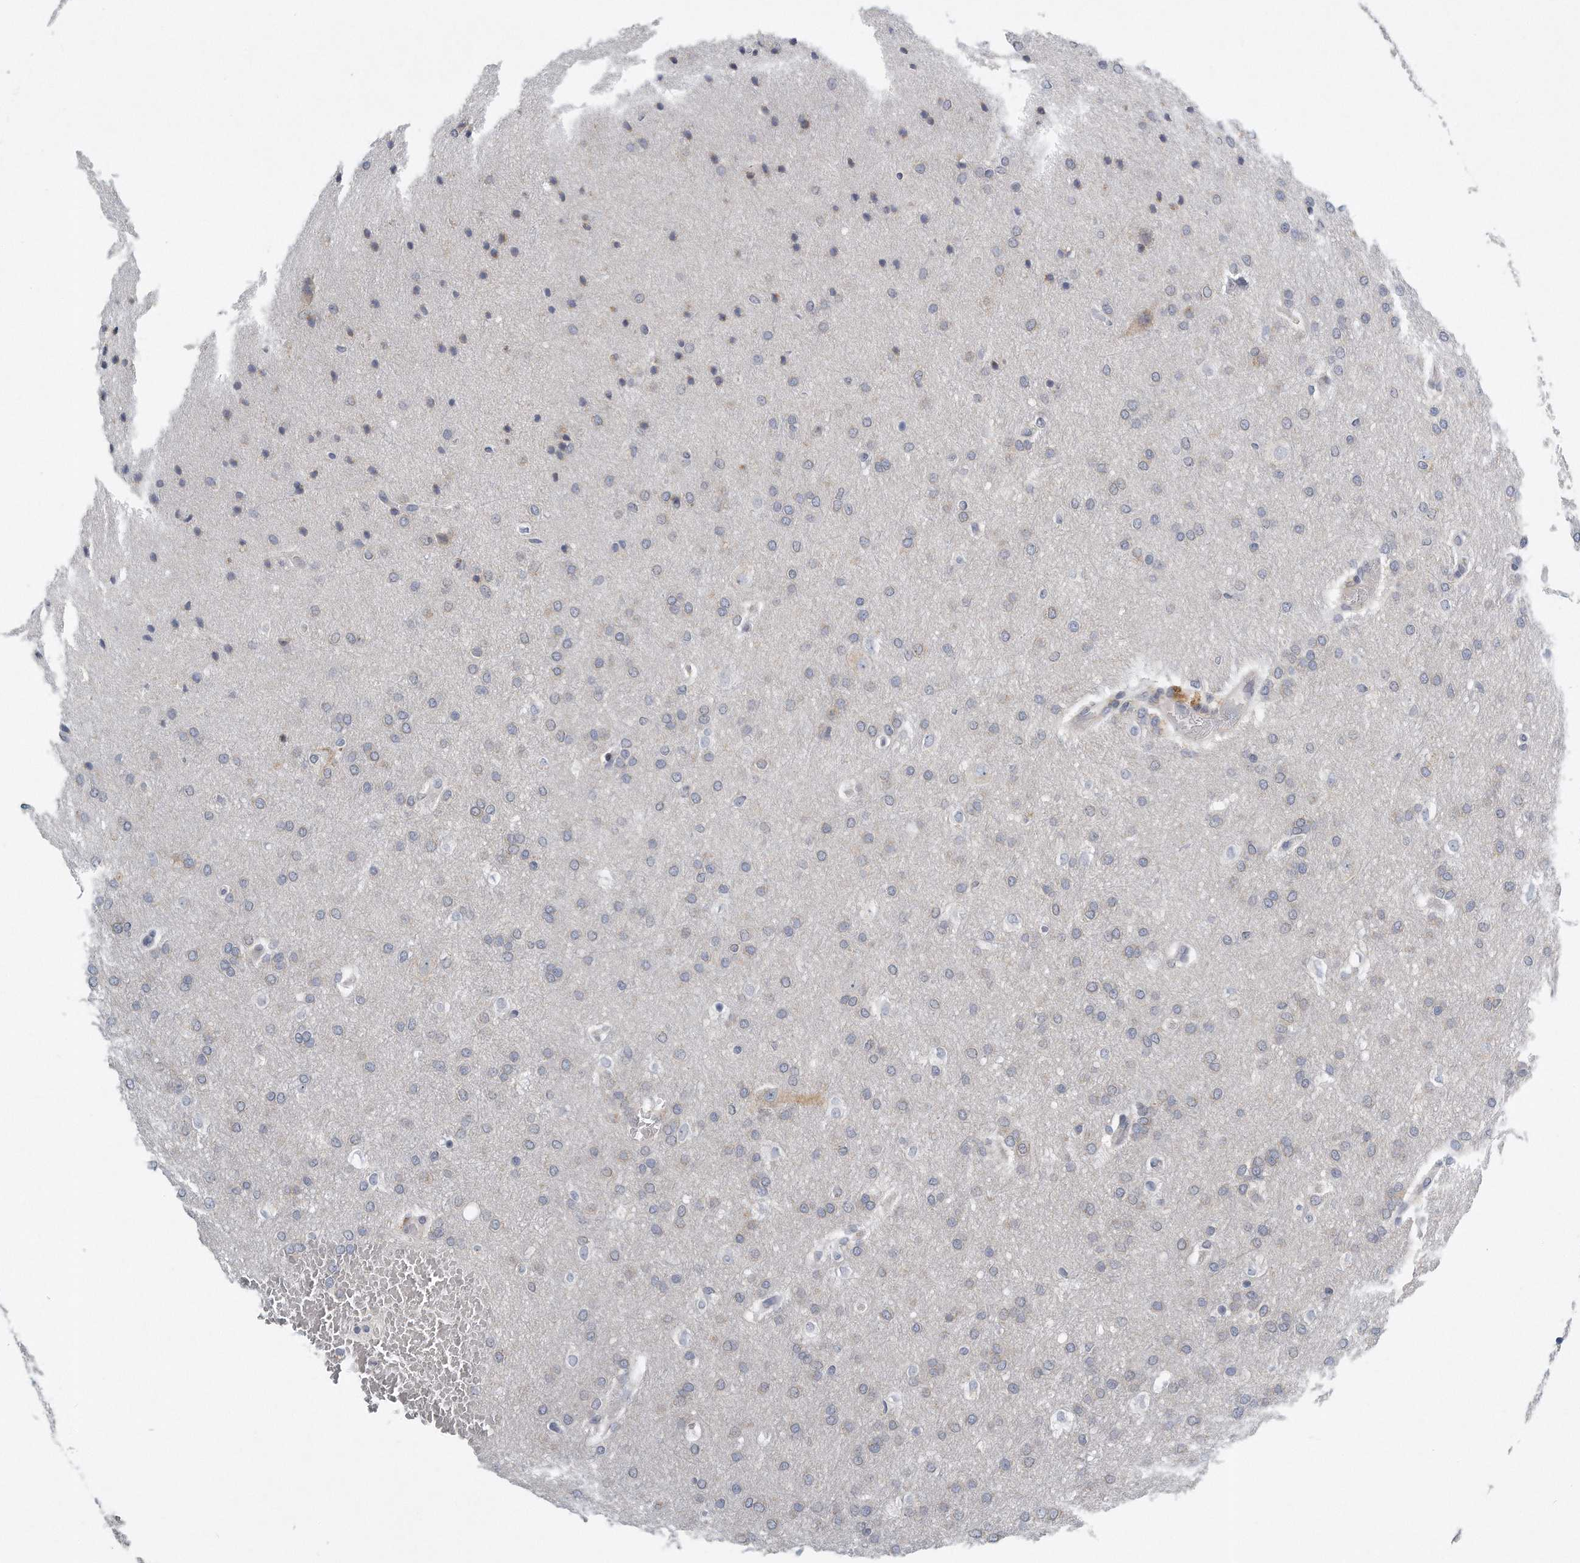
{"staining": {"intensity": "negative", "quantity": "none", "location": "none"}, "tissue": "glioma", "cell_type": "Tumor cells", "image_type": "cancer", "snomed": [{"axis": "morphology", "description": "Glioma, malignant, Low grade"}, {"axis": "topography", "description": "Brain"}], "caption": "Immunohistochemistry (IHC) of malignant low-grade glioma displays no positivity in tumor cells.", "gene": "VLDLR", "patient": {"sex": "female", "age": 37}}